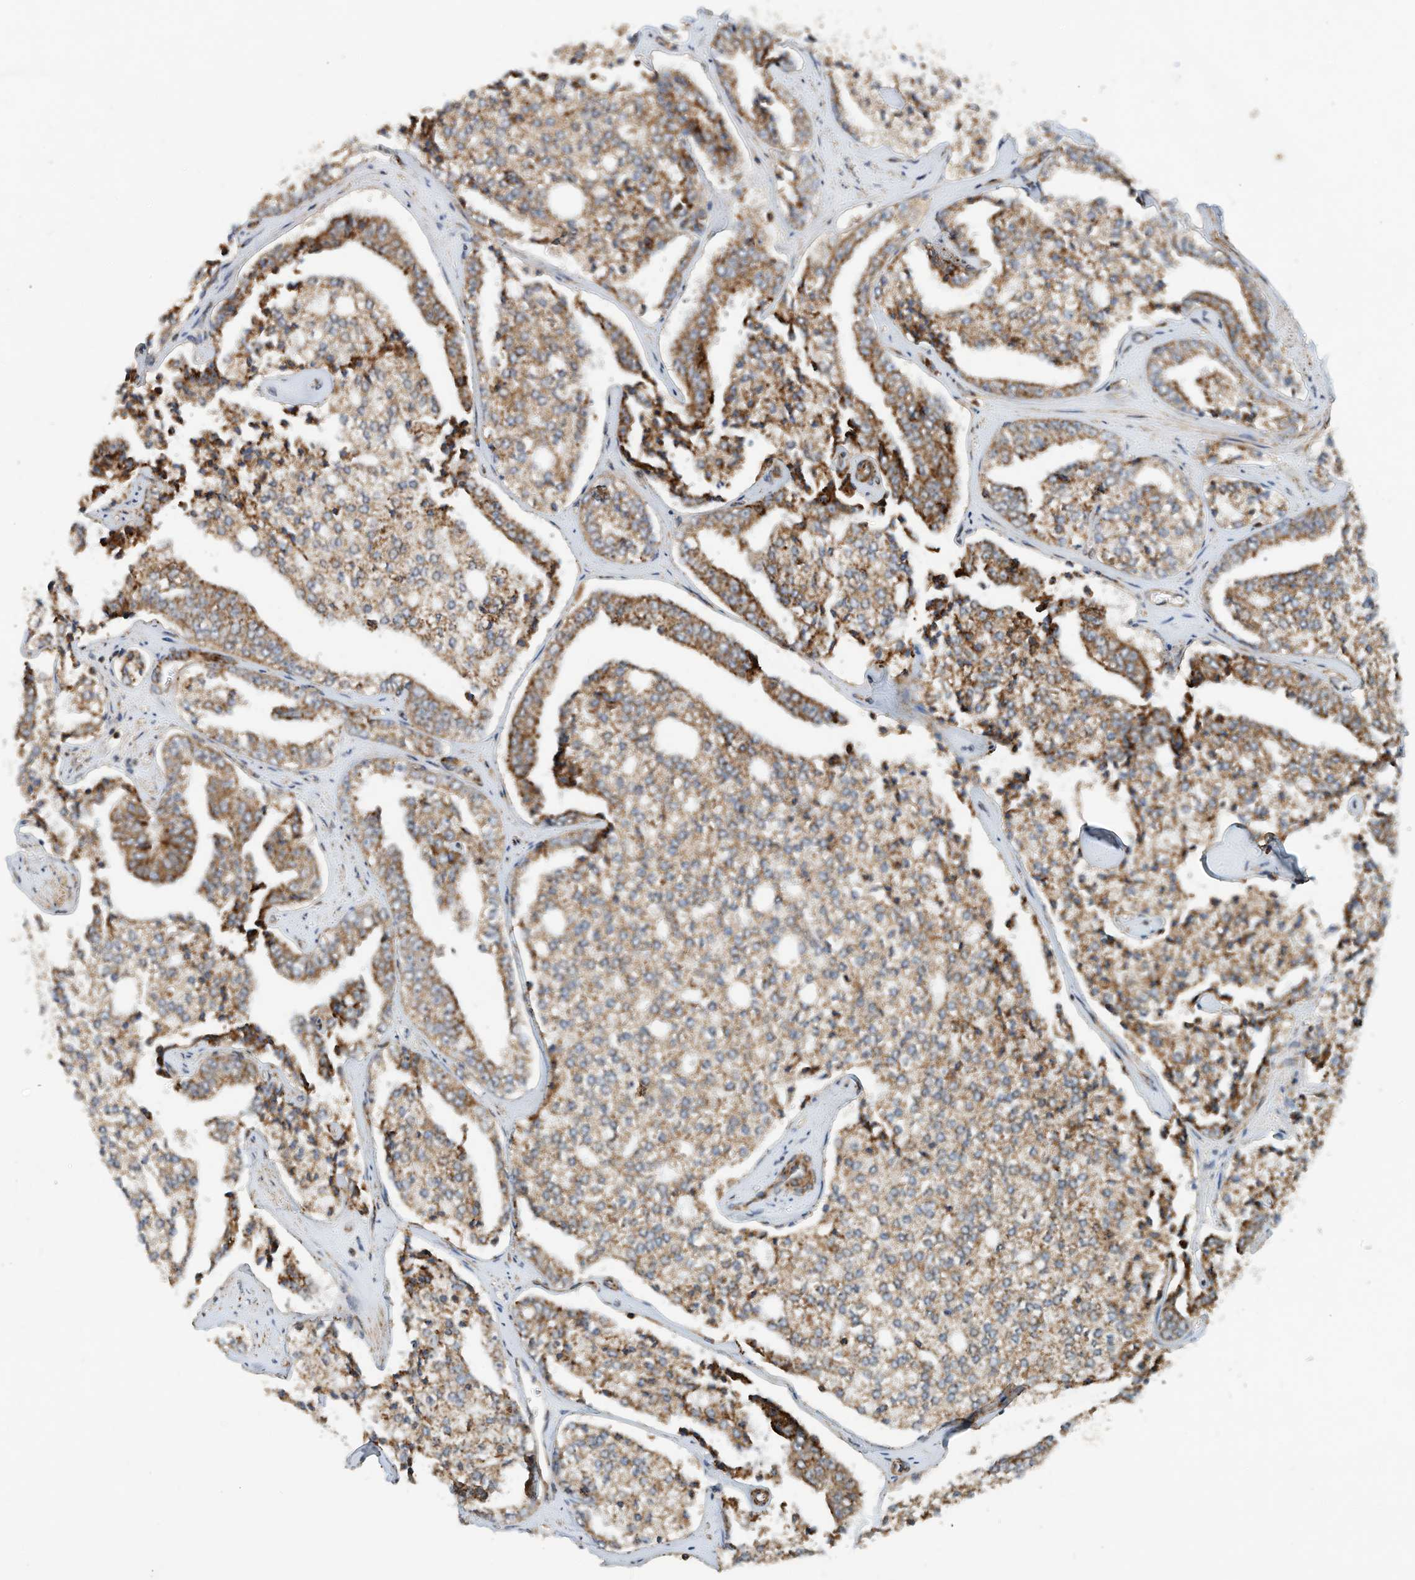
{"staining": {"intensity": "moderate", "quantity": ">75%", "location": "cytoplasmic/membranous"}, "tissue": "prostate cancer", "cell_type": "Tumor cells", "image_type": "cancer", "snomed": [{"axis": "morphology", "description": "Adenocarcinoma, High grade"}, {"axis": "topography", "description": "Prostate"}], "caption": "Tumor cells show medium levels of moderate cytoplasmic/membranous expression in approximately >75% of cells in prostate cancer.", "gene": "CPAMD8", "patient": {"sex": "male", "age": 71}}